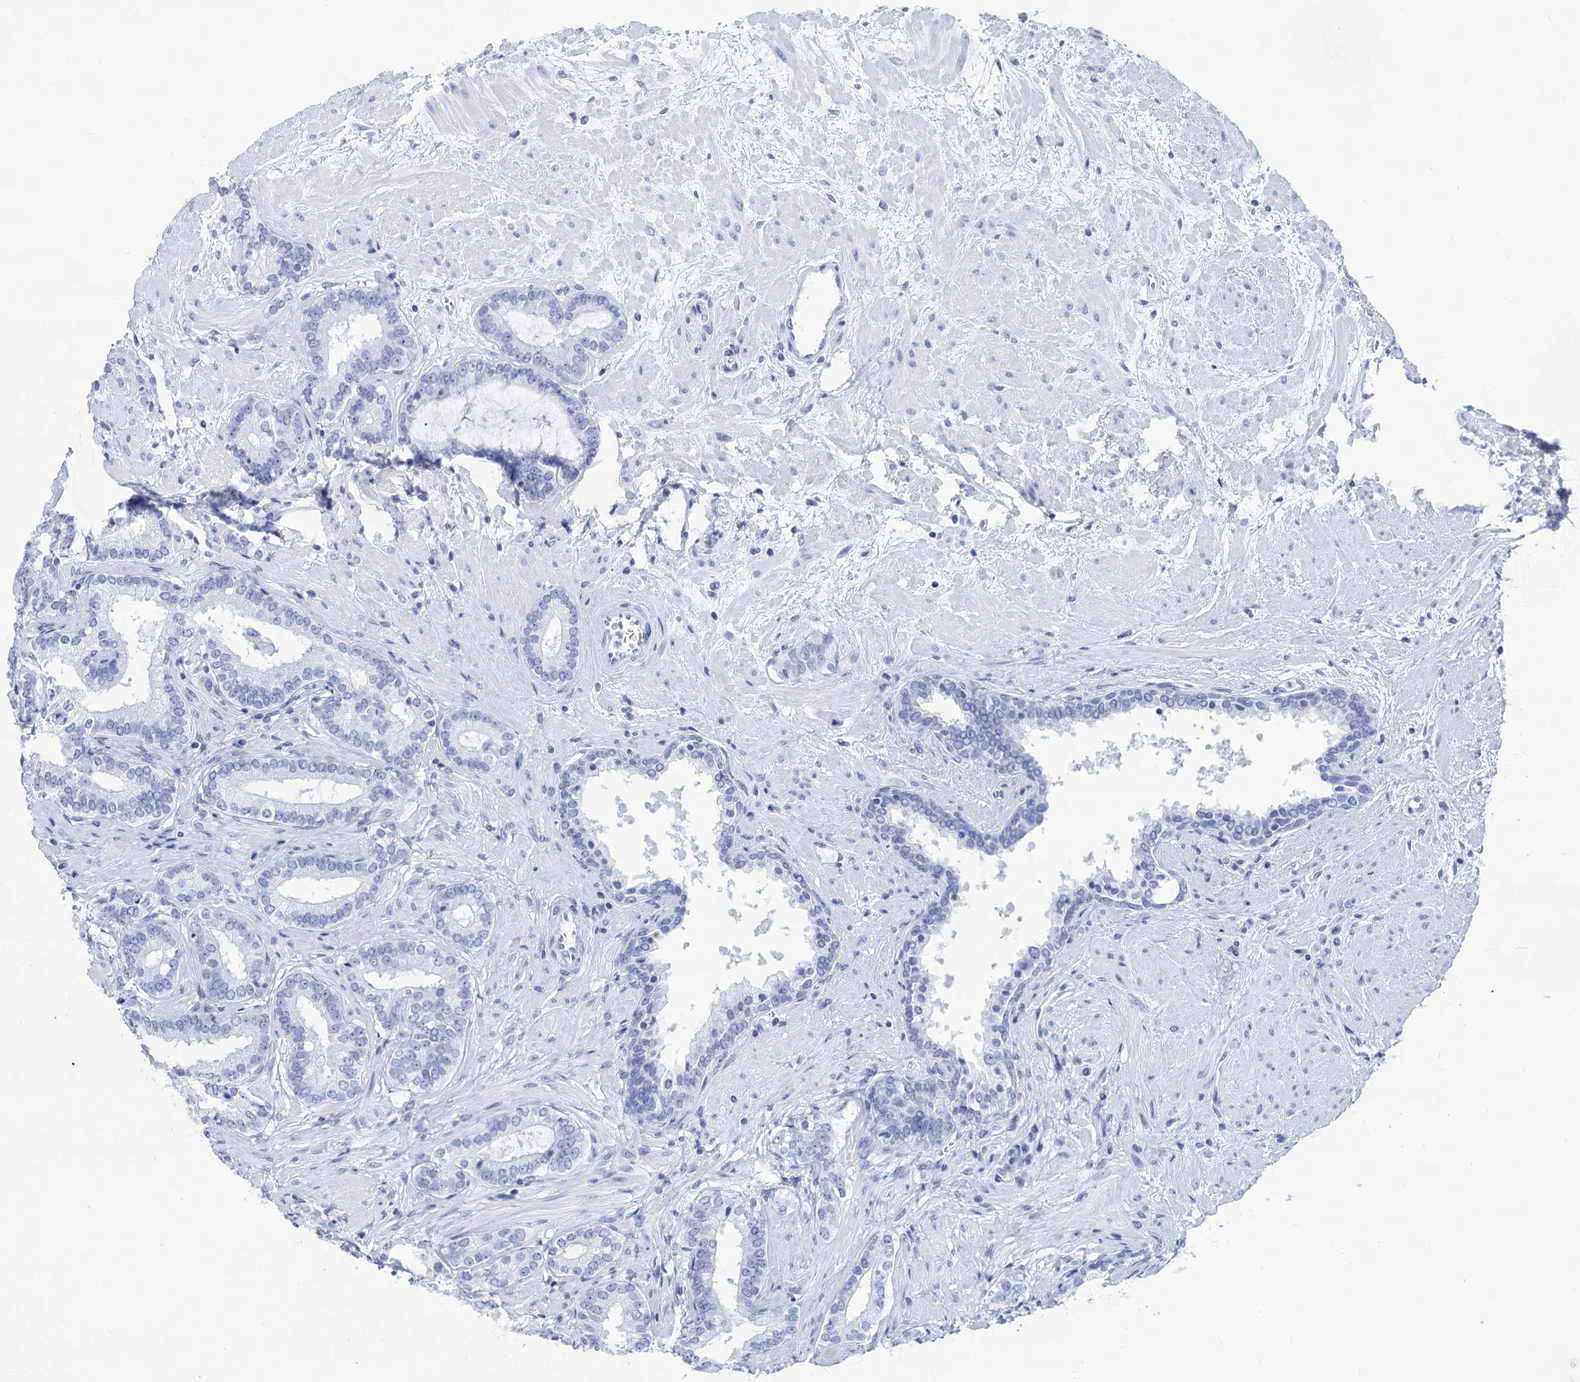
{"staining": {"intensity": "negative", "quantity": "none", "location": "none"}, "tissue": "prostate cancer", "cell_type": "Tumor cells", "image_type": "cancer", "snomed": [{"axis": "morphology", "description": "Adenocarcinoma, High grade"}, {"axis": "topography", "description": "Prostate"}], "caption": "Photomicrograph shows no protein positivity in tumor cells of prostate cancer (adenocarcinoma (high-grade)) tissue. (Stains: DAB (3,3'-diaminobenzidine) immunohistochemistry (IHC) with hematoxylin counter stain, Microscopy: brightfield microscopy at high magnification).", "gene": "CABYR", "patient": {"sex": "male", "age": 64}}